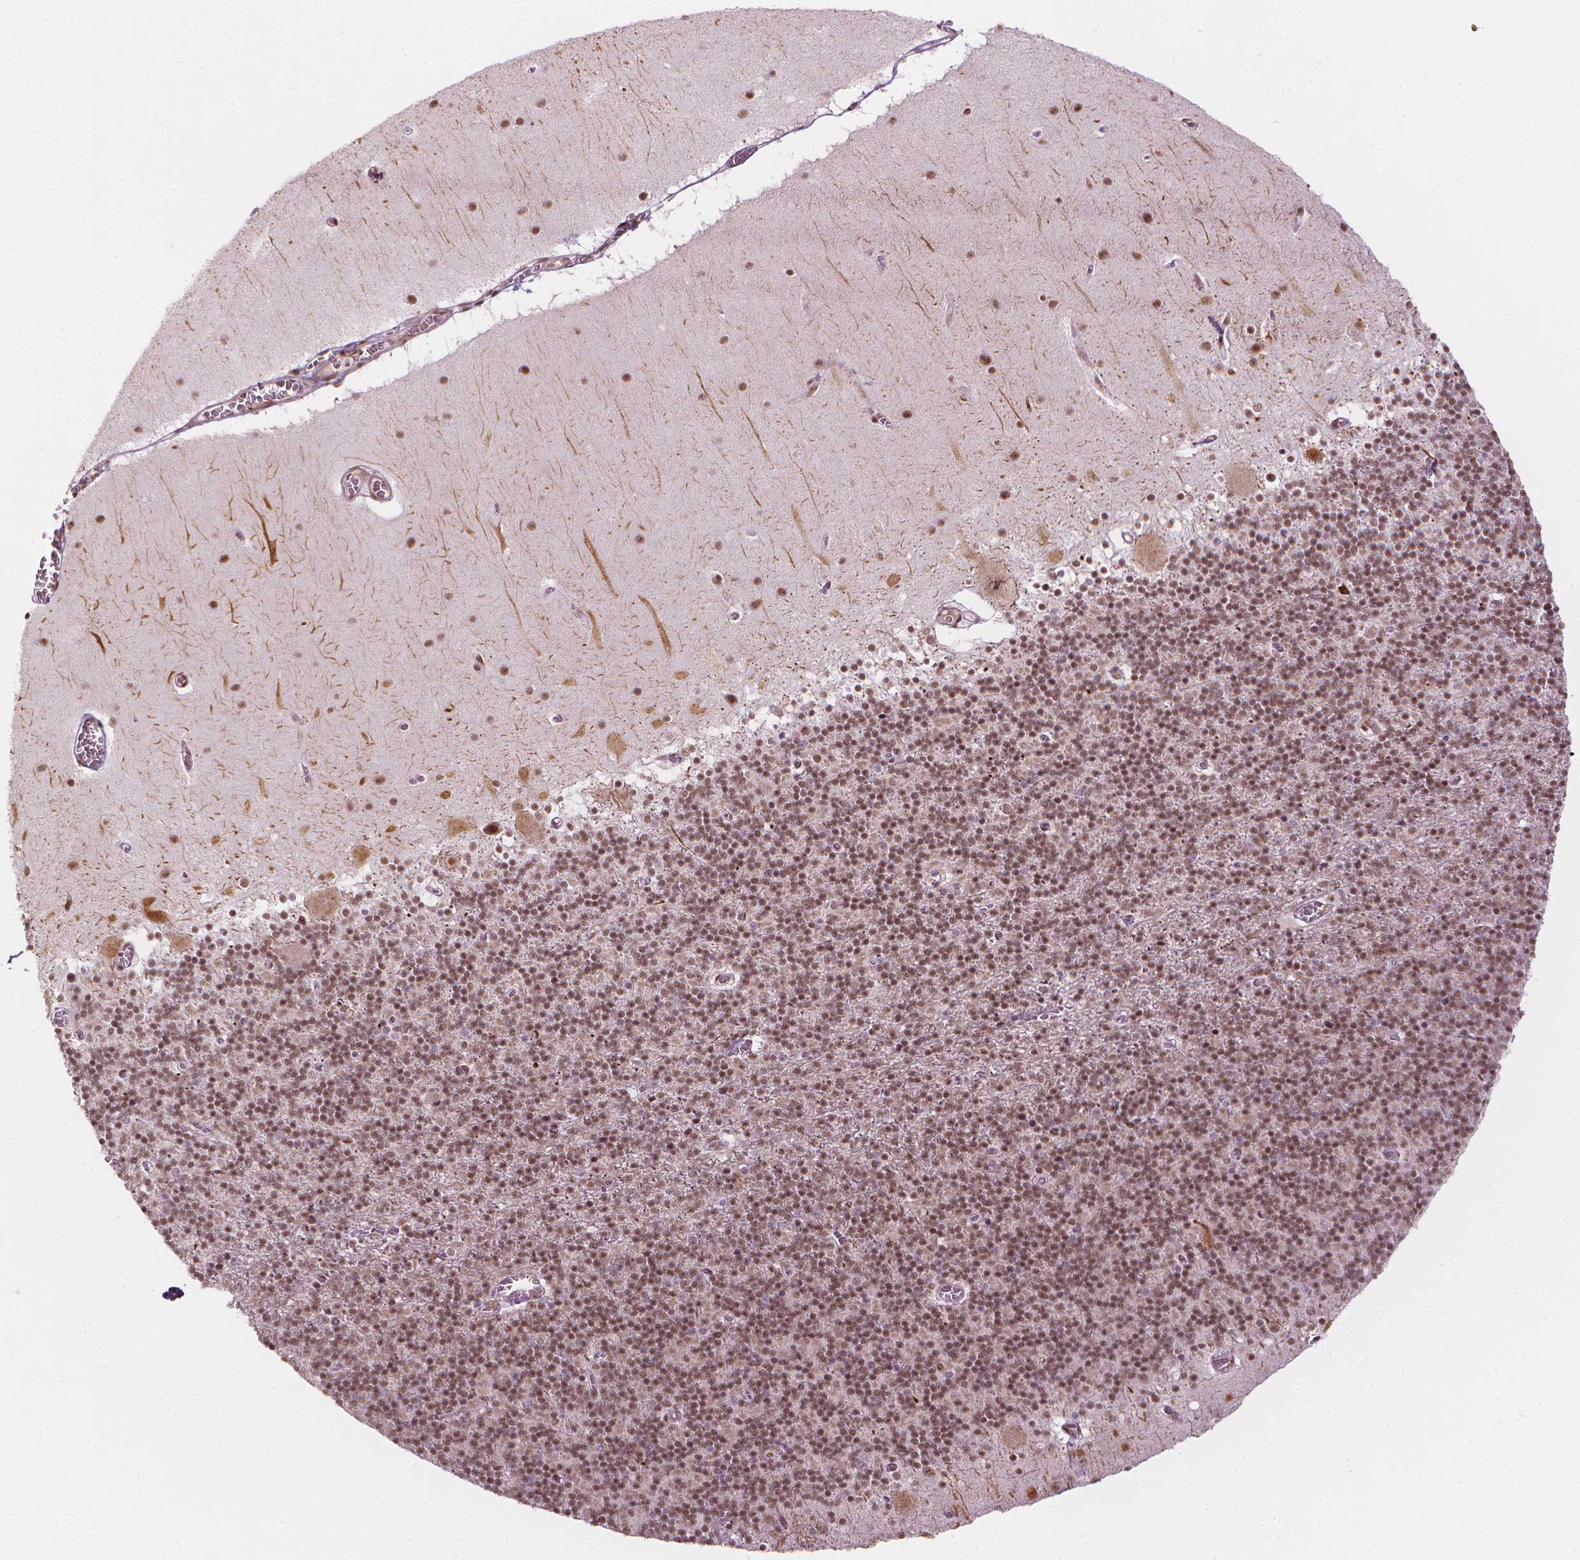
{"staining": {"intensity": "moderate", "quantity": ">75%", "location": "nuclear"}, "tissue": "cerebellum", "cell_type": "Cells in granular layer", "image_type": "normal", "snomed": [{"axis": "morphology", "description": "Normal tissue, NOS"}, {"axis": "topography", "description": "Cerebellum"}], "caption": "Brown immunohistochemical staining in normal human cerebellum reveals moderate nuclear expression in about >75% of cells in granular layer. (IHC, brightfield microscopy, high magnification).", "gene": "ELF2", "patient": {"sex": "male", "age": 70}}